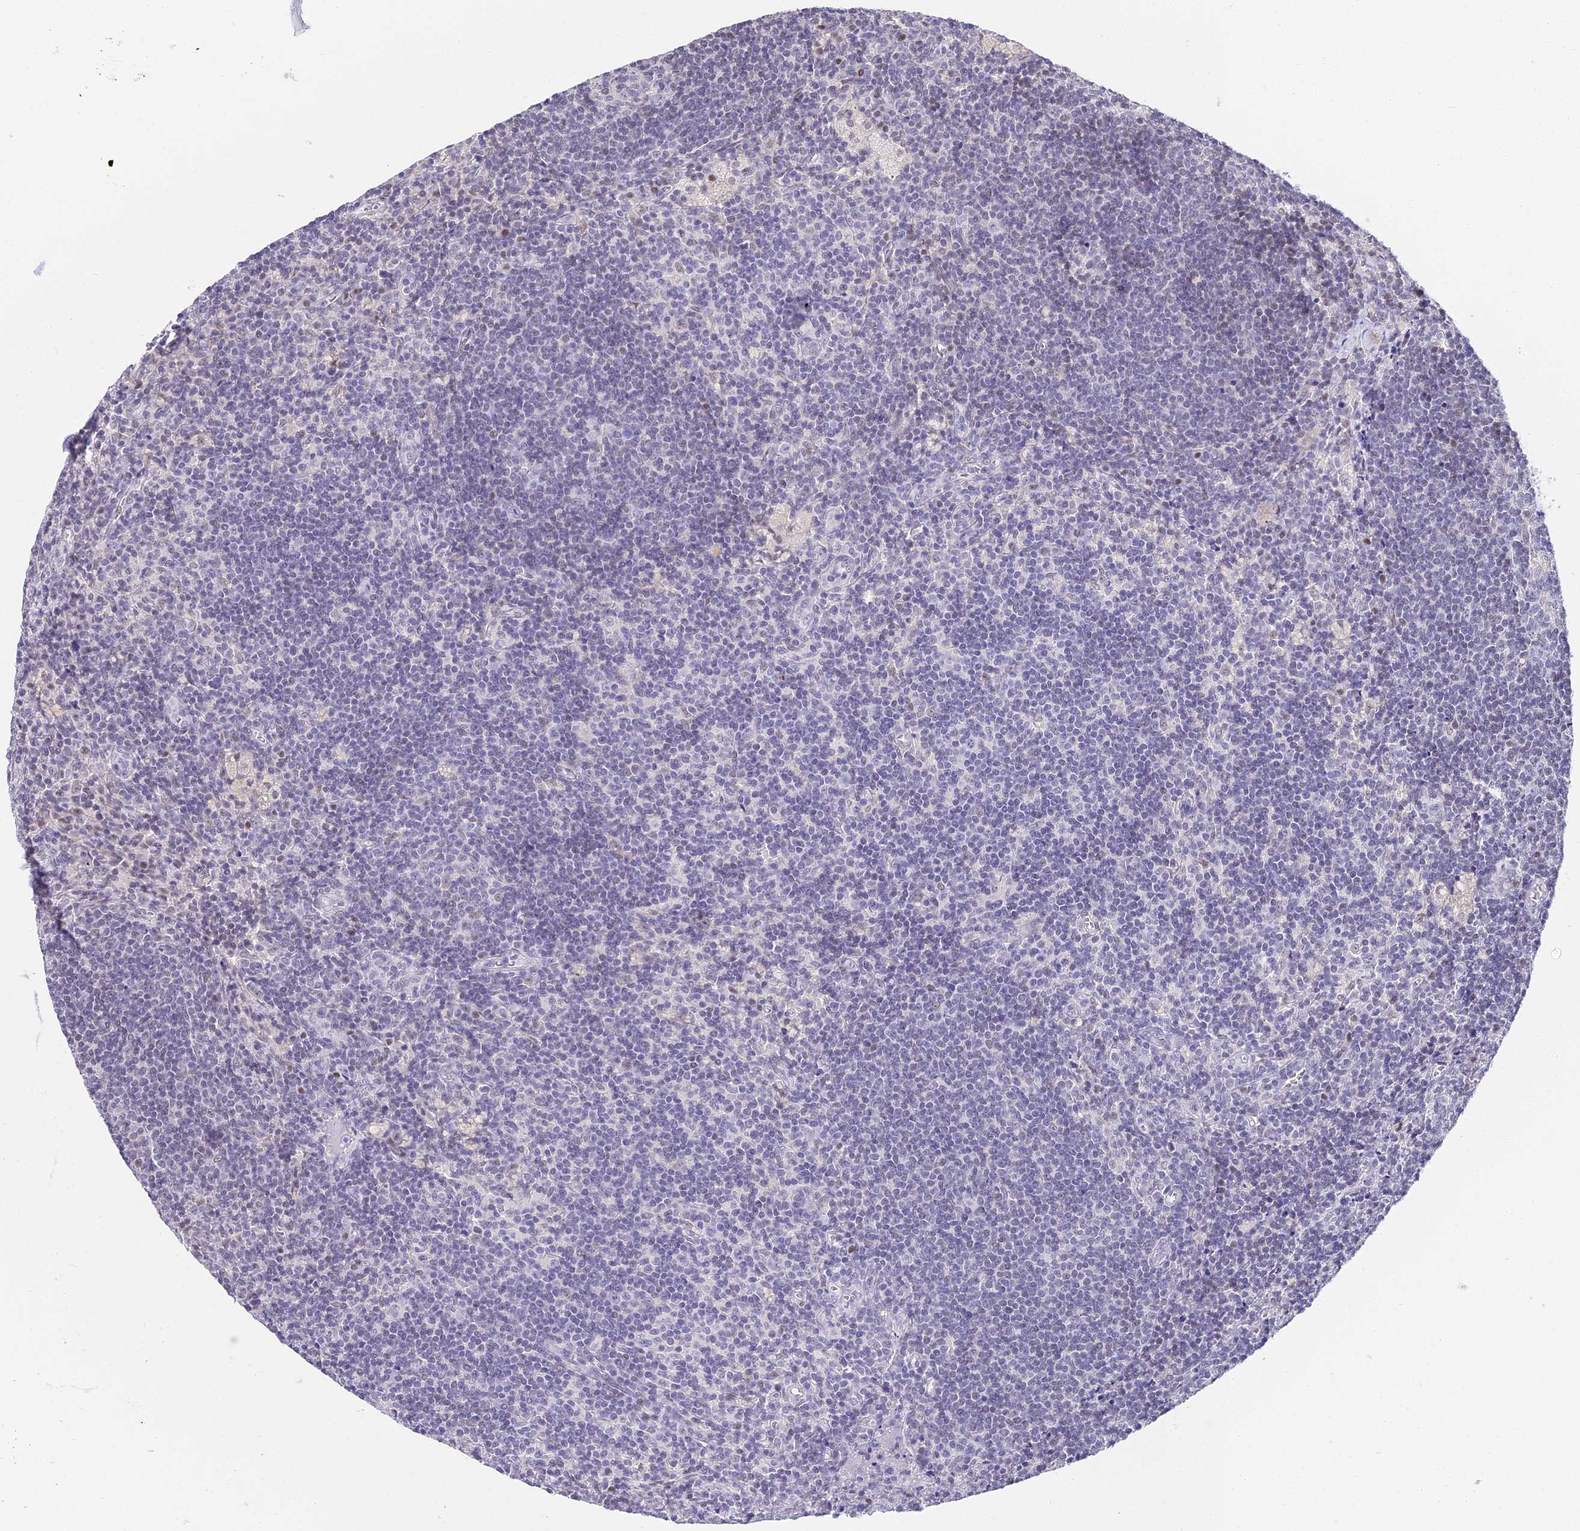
{"staining": {"intensity": "negative", "quantity": "none", "location": "none"}, "tissue": "lymph node", "cell_type": "Germinal center cells", "image_type": "normal", "snomed": [{"axis": "morphology", "description": "Normal tissue, NOS"}, {"axis": "topography", "description": "Lymph node"}], "caption": "IHC image of normal human lymph node stained for a protein (brown), which reveals no positivity in germinal center cells.", "gene": "ABHD14A", "patient": {"sex": "male", "age": 69}}